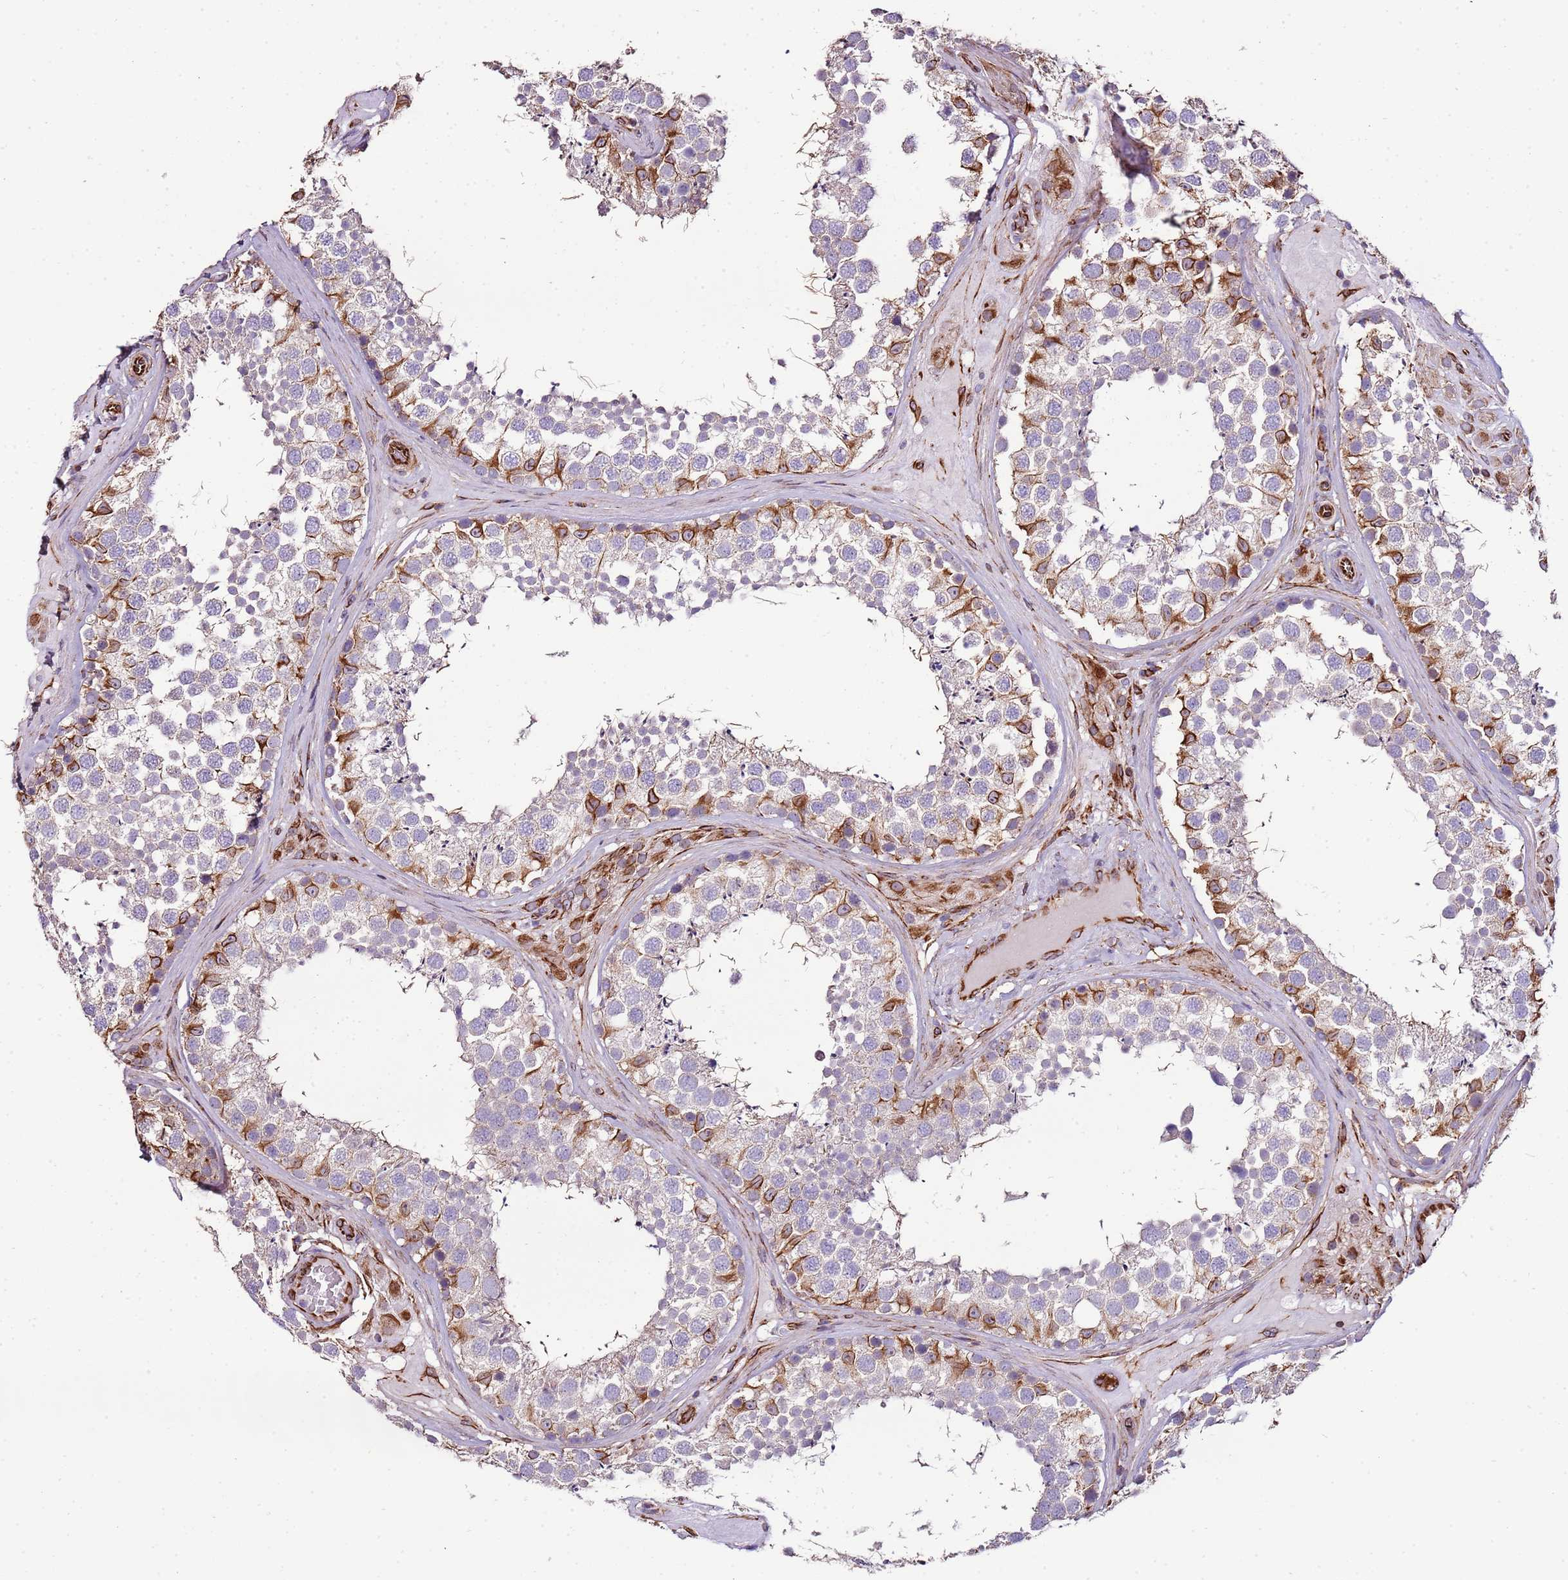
{"staining": {"intensity": "moderate", "quantity": "<25%", "location": "cytoplasmic/membranous"}, "tissue": "testis", "cell_type": "Cells in seminiferous ducts", "image_type": "normal", "snomed": [{"axis": "morphology", "description": "Normal tissue, NOS"}, {"axis": "topography", "description": "Testis"}], "caption": "A brown stain shows moderate cytoplasmic/membranous positivity of a protein in cells in seminiferous ducts of normal testis. The staining is performed using DAB brown chromogen to label protein expression. The nuclei are counter-stained blue using hematoxylin.", "gene": "ZNF786", "patient": {"sex": "male", "age": 46}}